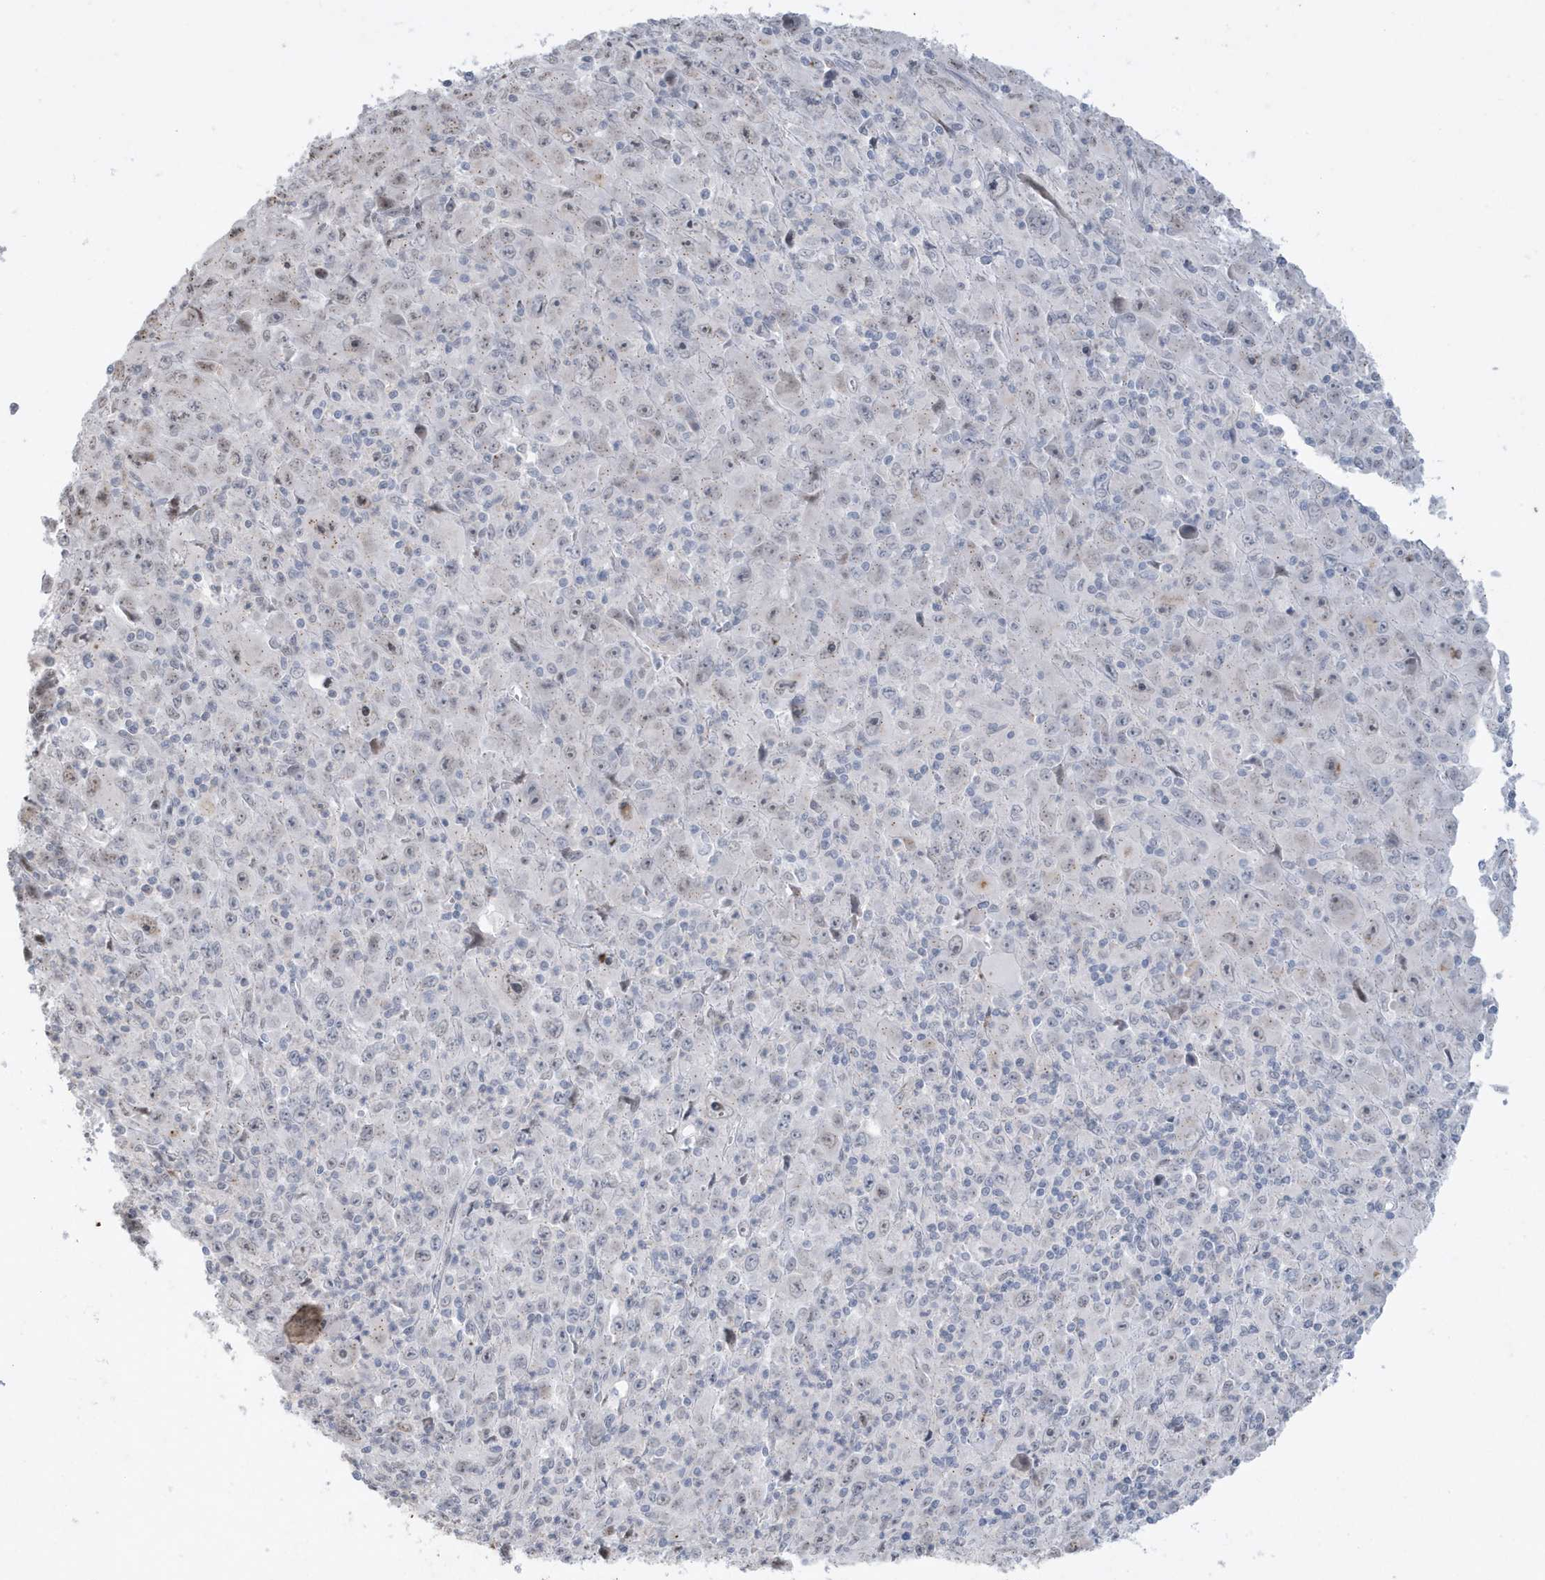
{"staining": {"intensity": "negative", "quantity": "none", "location": "none"}, "tissue": "melanoma", "cell_type": "Tumor cells", "image_type": "cancer", "snomed": [{"axis": "morphology", "description": "Malignant melanoma, Metastatic site"}, {"axis": "topography", "description": "Skin"}], "caption": "DAB (3,3'-diaminobenzidine) immunohistochemical staining of human melanoma exhibits no significant positivity in tumor cells. (DAB (3,3'-diaminobenzidine) immunohistochemistry, high magnification).", "gene": "FNDC1", "patient": {"sex": "female", "age": 56}}